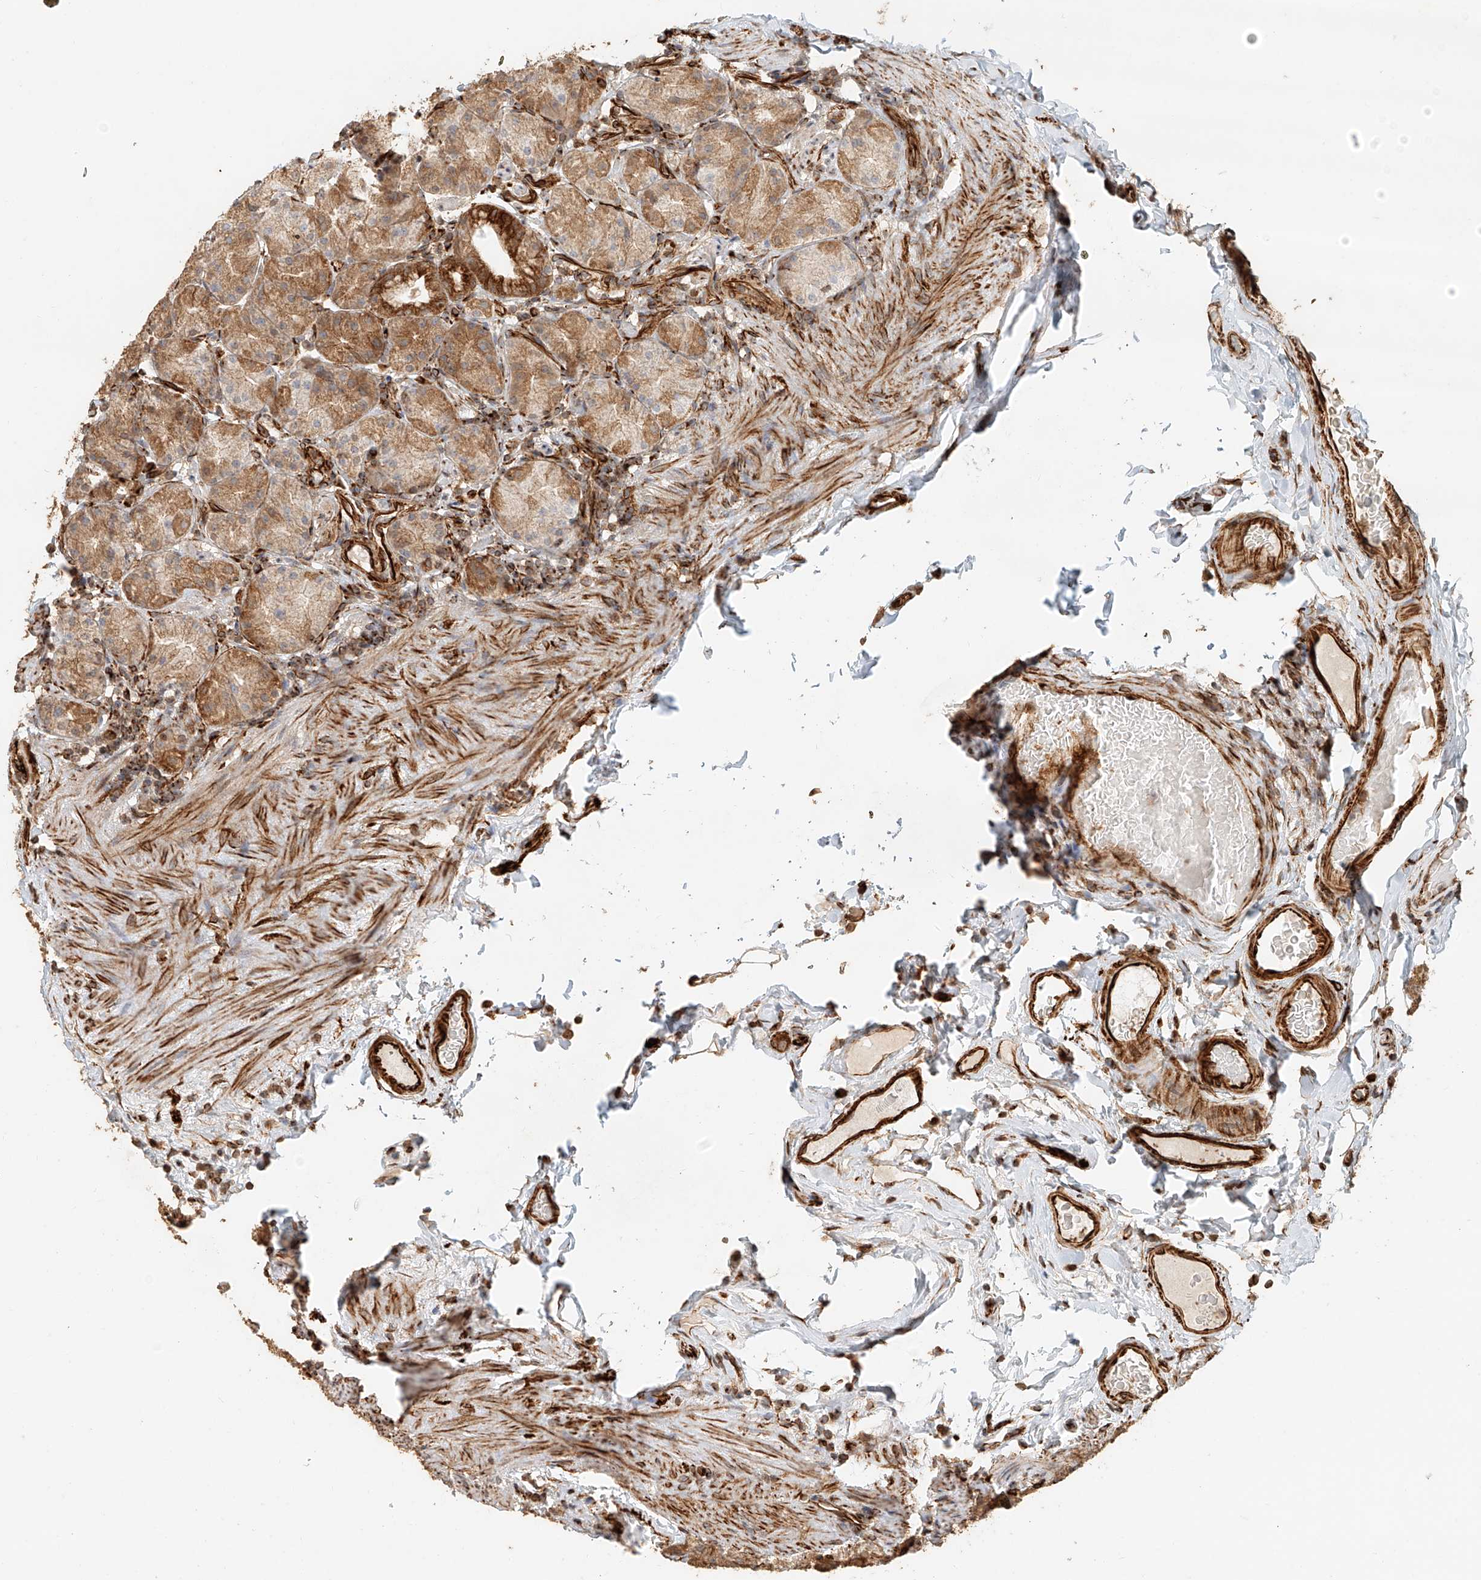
{"staining": {"intensity": "moderate", "quantity": ">75%", "location": "cytoplasmic/membranous"}, "tissue": "stomach", "cell_type": "Glandular cells", "image_type": "normal", "snomed": [{"axis": "morphology", "description": "Normal tissue, NOS"}, {"axis": "topography", "description": "Stomach, upper"}], "caption": "High-magnification brightfield microscopy of normal stomach stained with DAB (brown) and counterstained with hematoxylin (blue). glandular cells exhibit moderate cytoplasmic/membranous expression is appreciated in approximately>75% of cells. Ihc stains the protein of interest in brown and the nuclei are stained blue.", "gene": "NAP1L1", "patient": {"sex": "male", "age": 68}}